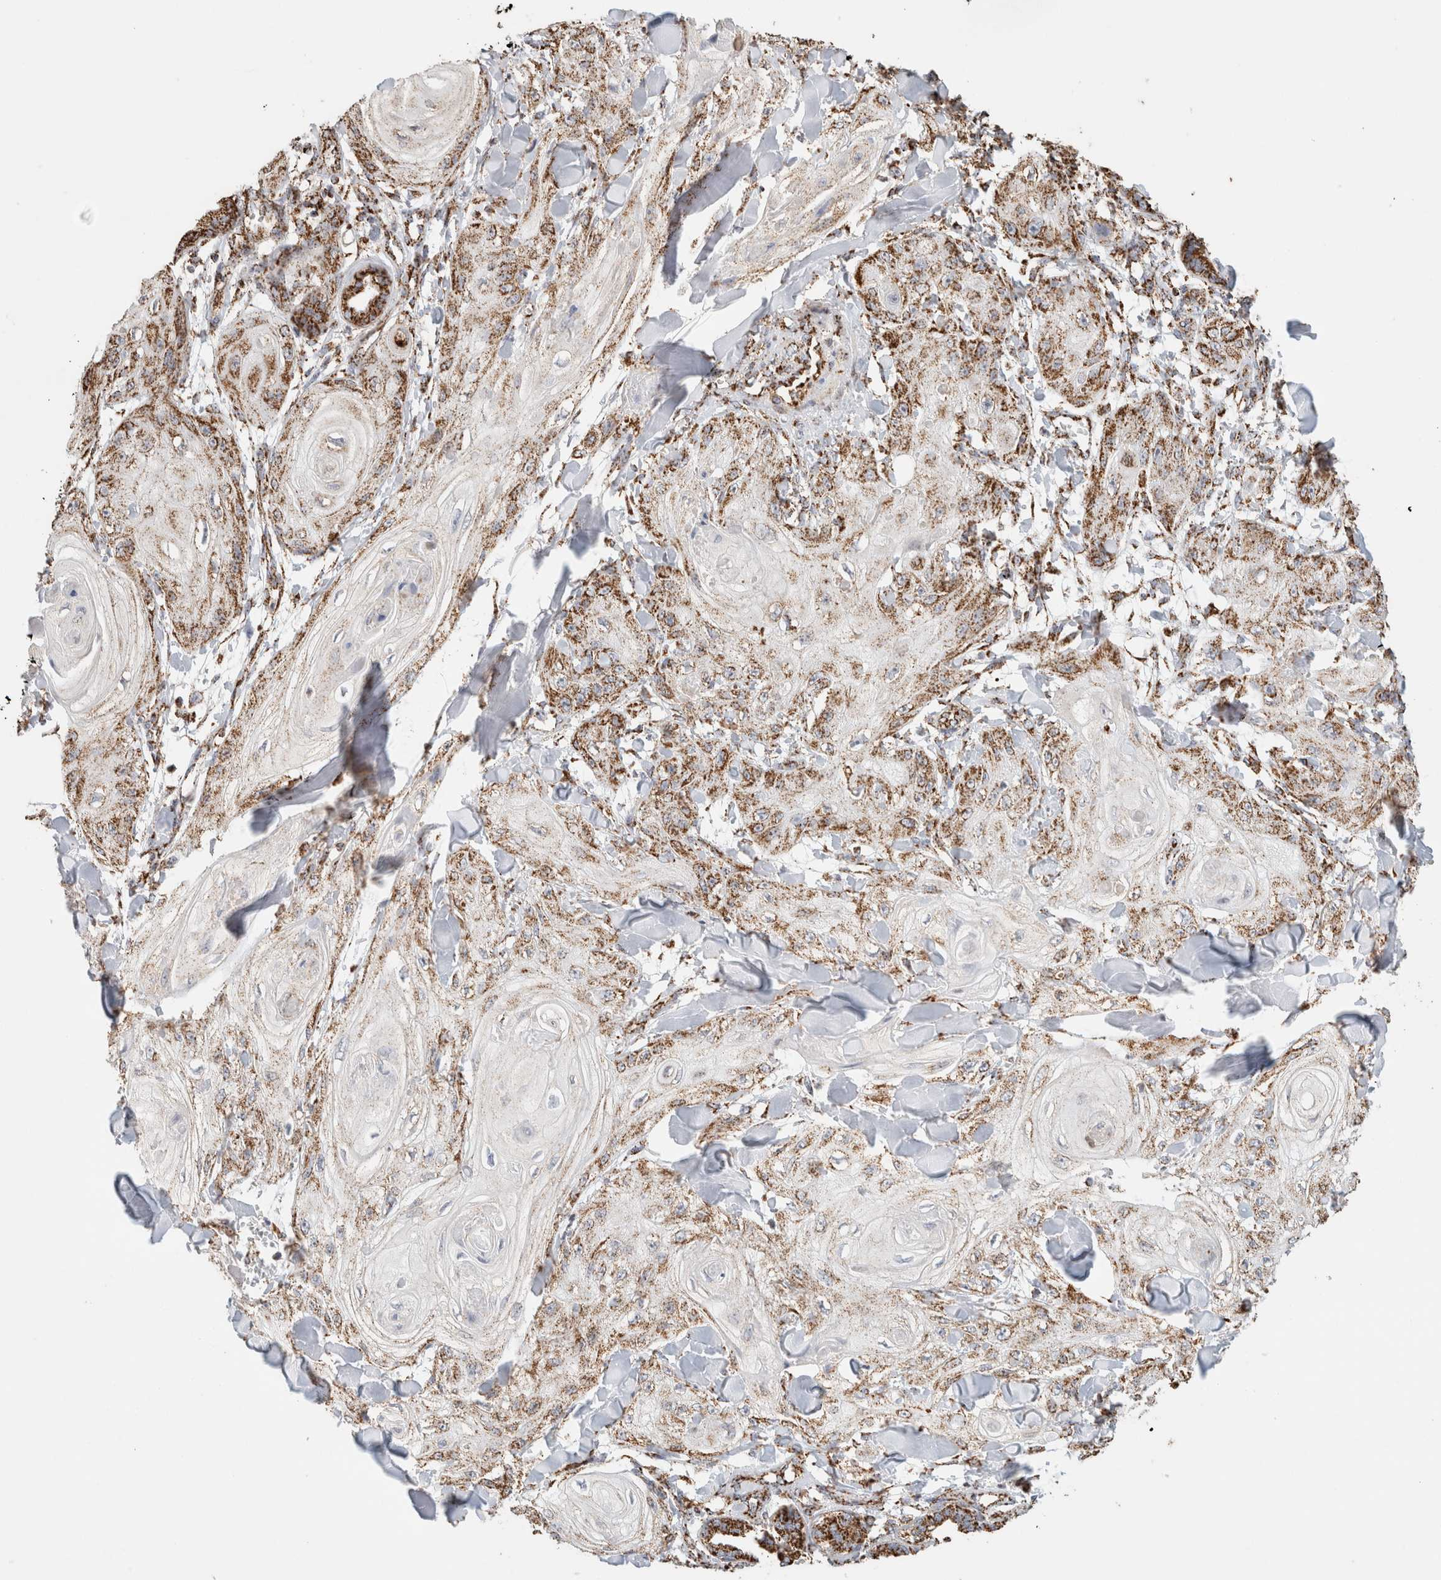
{"staining": {"intensity": "moderate", "quantity": ">75%", "location": "cytoplasmic/membranous"}, "tissue": "skin cancer", "cell_type": "Tumor cells", "image_type": "cancer", "snomed": [{"axis": "morphology", "description": "Squamous cell carcinoma, NOS"}, {"axis": "topography", "description": "Skin"}], "caption": "Immunohistochemistry (IHC) of human skin cancer exhibits medium levels of moderate cytoplasmic/membranous expression in approximately >75% of tumor cells.", "gene": "C1QBP", "patient": {"sex": "male", "age": 74}}